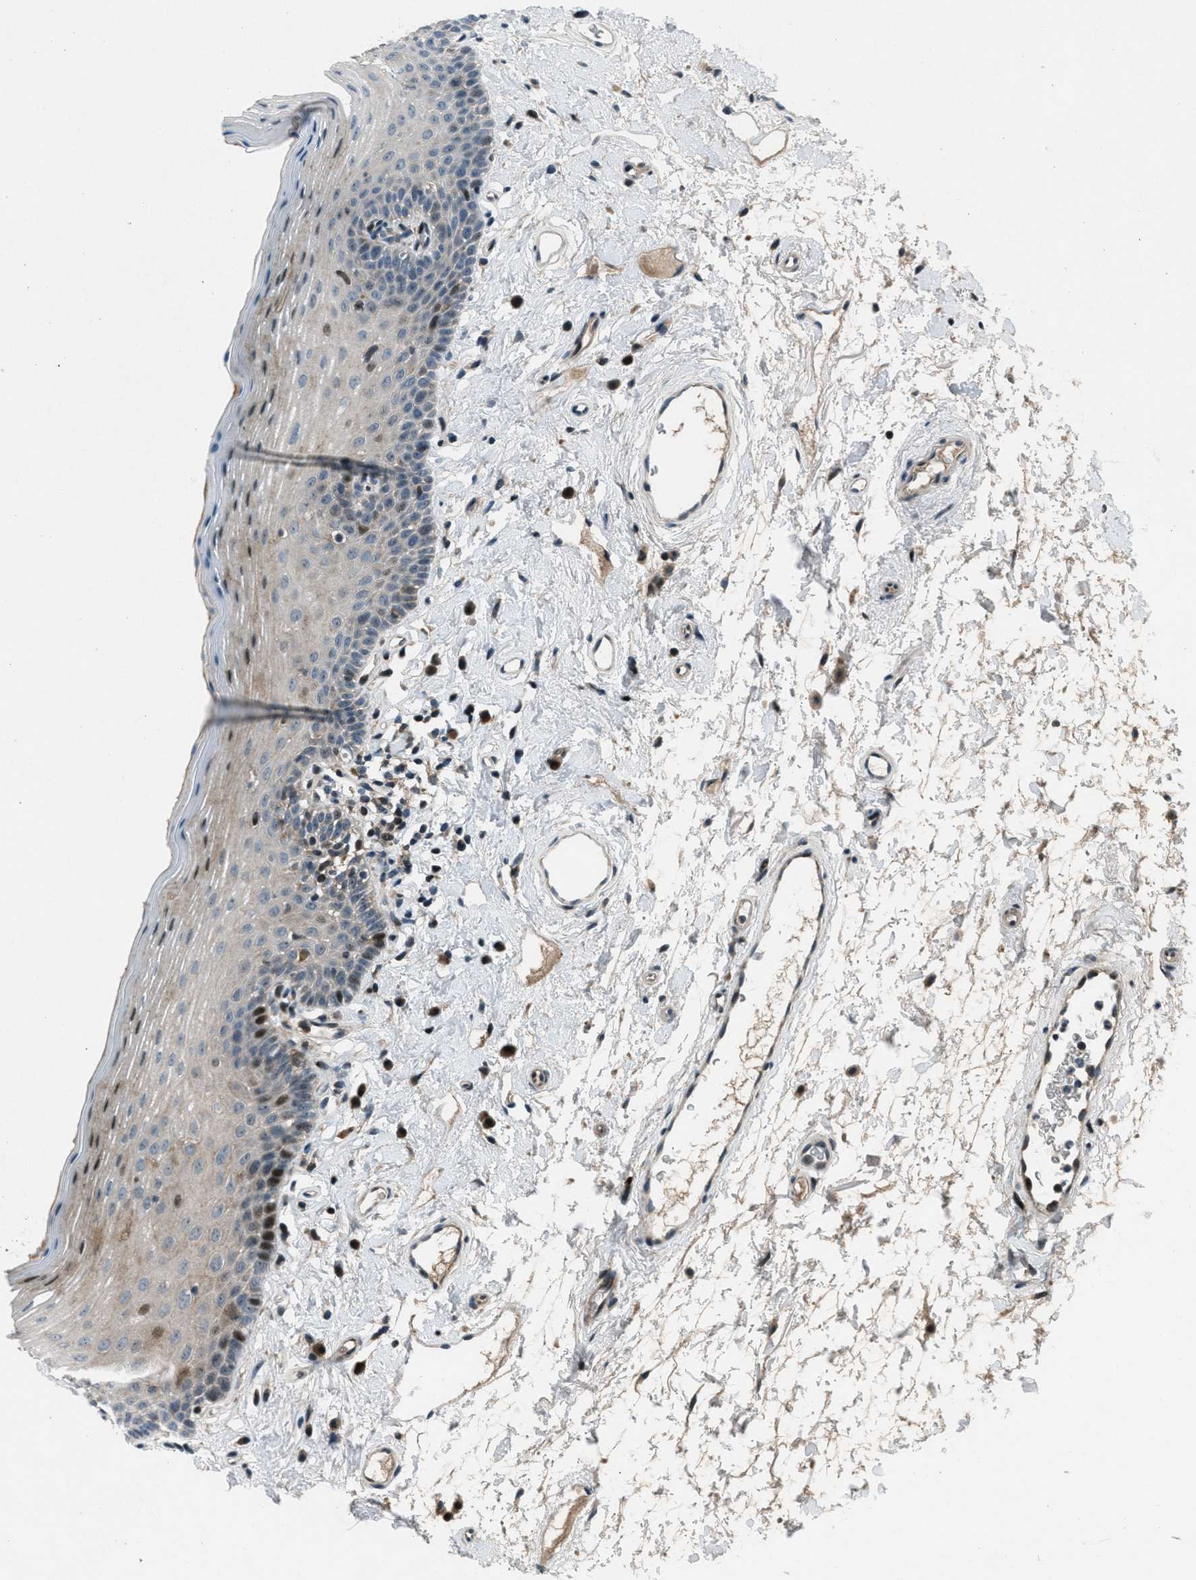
{"staining": {"intensity": "strong", "quantity": "<25%", "location": "cytoplasmic/membranous,nuclear"}, "tissue": "oral mucosa", "cell_type": "Squamous epithelial cells", "image_type": "normal", "snomed": [{"axis": "morphology", "description": "Normal tissue, NOS"}, {"axis": "topography", "description": "Oral tissue"}], "caption": "Immunohistochemical staining of benign human oral mucosa demonstrates medium levels of strong cytoplasmic/membranous,nuclear positivity in approximately <25% of squamous epithelial cells. (IHC, brightfield microscopy, high magnification).", "gene": "CLEC2D", "patient": {"sex": "male", "age": 66}}